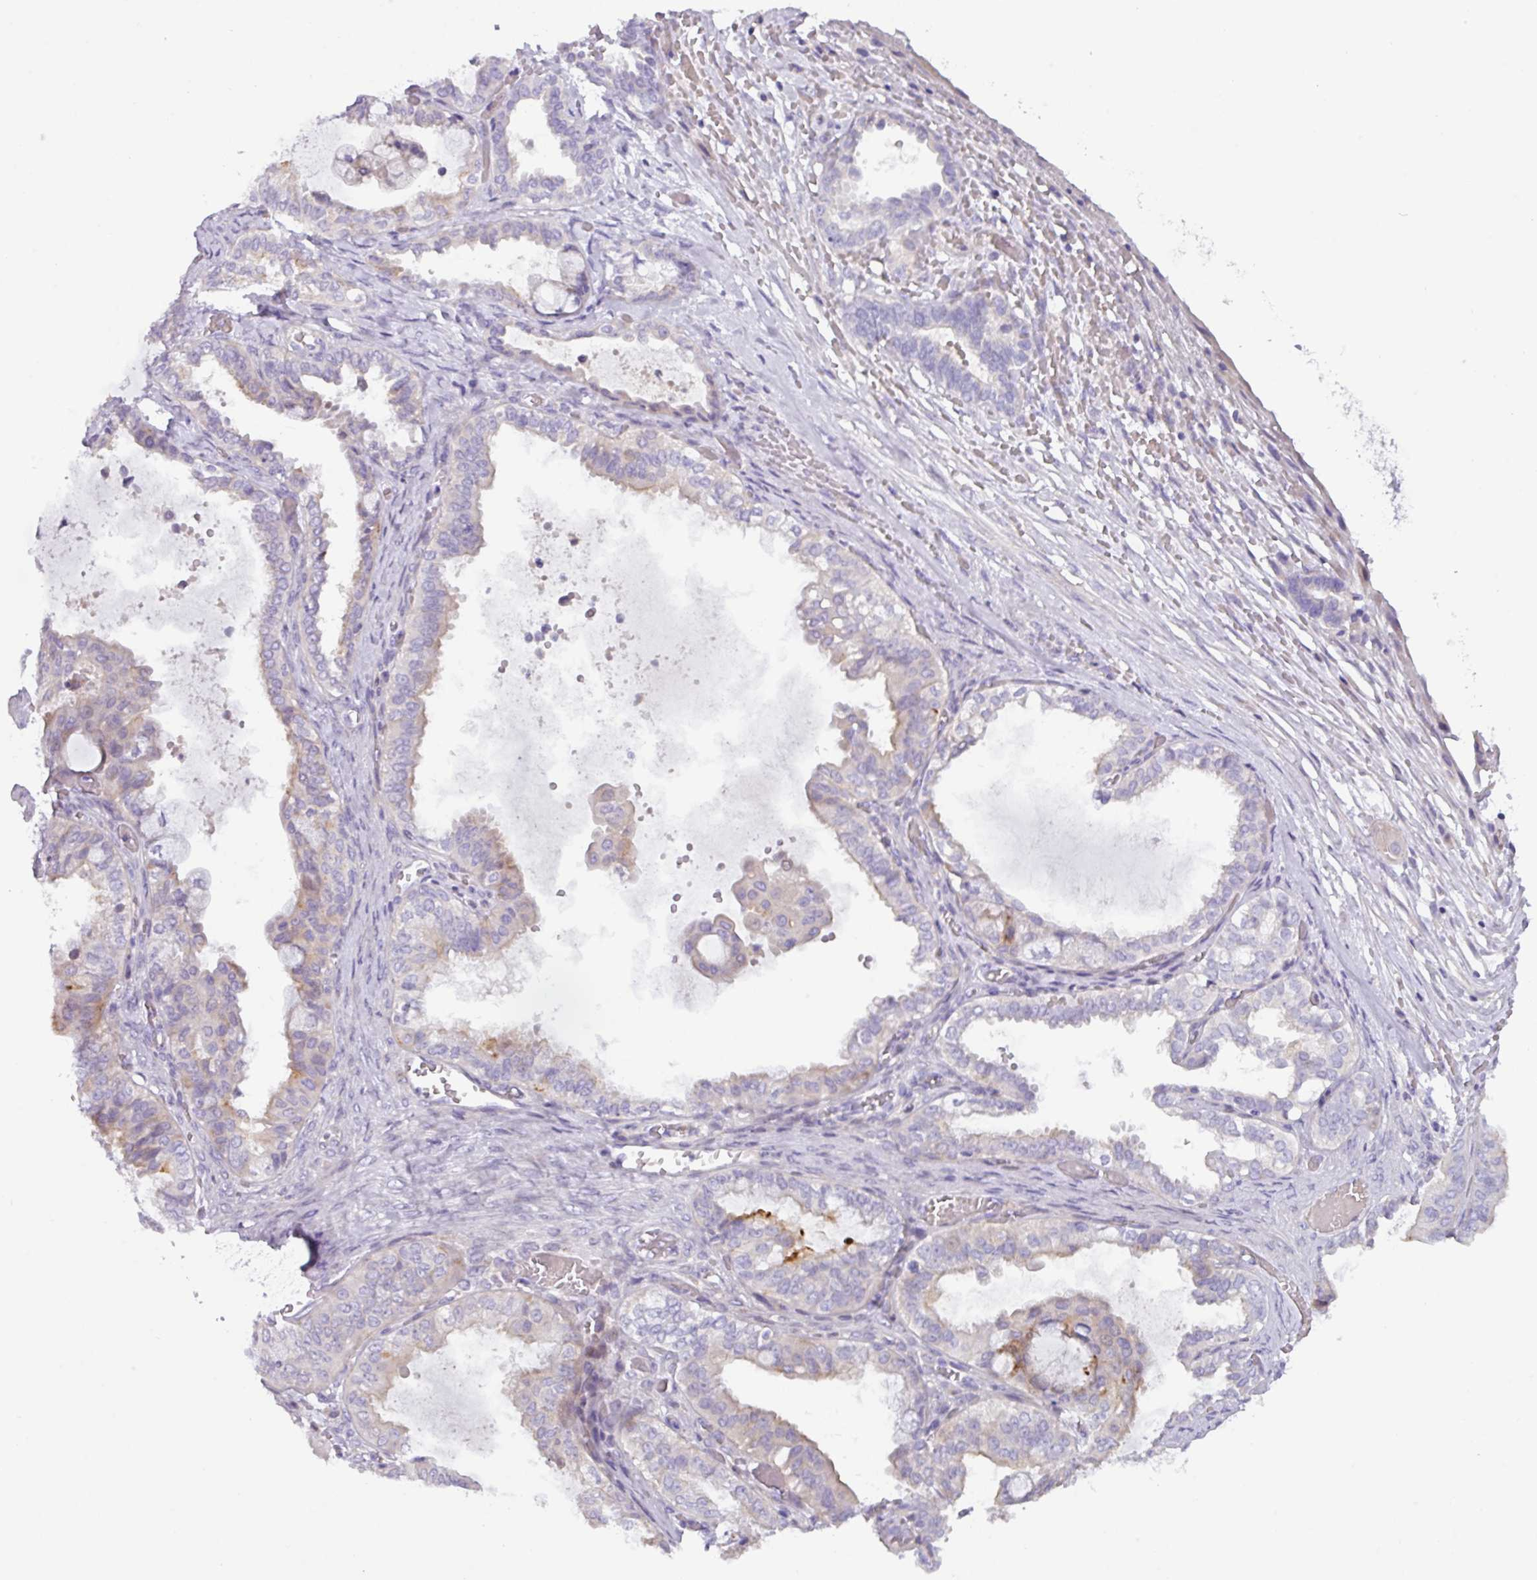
{"staining": {"intensity": "weak", "quantity": "<25%", "location": "cytoplasmic/membranous"}, "tissue": "ovarian cancer", "cell_type": "Tumor cells", "image_type": "cancer", "snomed": [{"axis": "morphology", "description": "Carcinoma, NOS"}, {"axis": "morphology", "description": "Carcinoma, endometroid"}, {"axis": "topography", "description": "Ovary"}], "caption": "The micrograph shows no significant positivity in tumor cells of ovarian cancer (endometroid carcinoma). Nuclei are stained in blue.", "gene": "RGS16", "patient": {"sex": "female", "age": 50}}